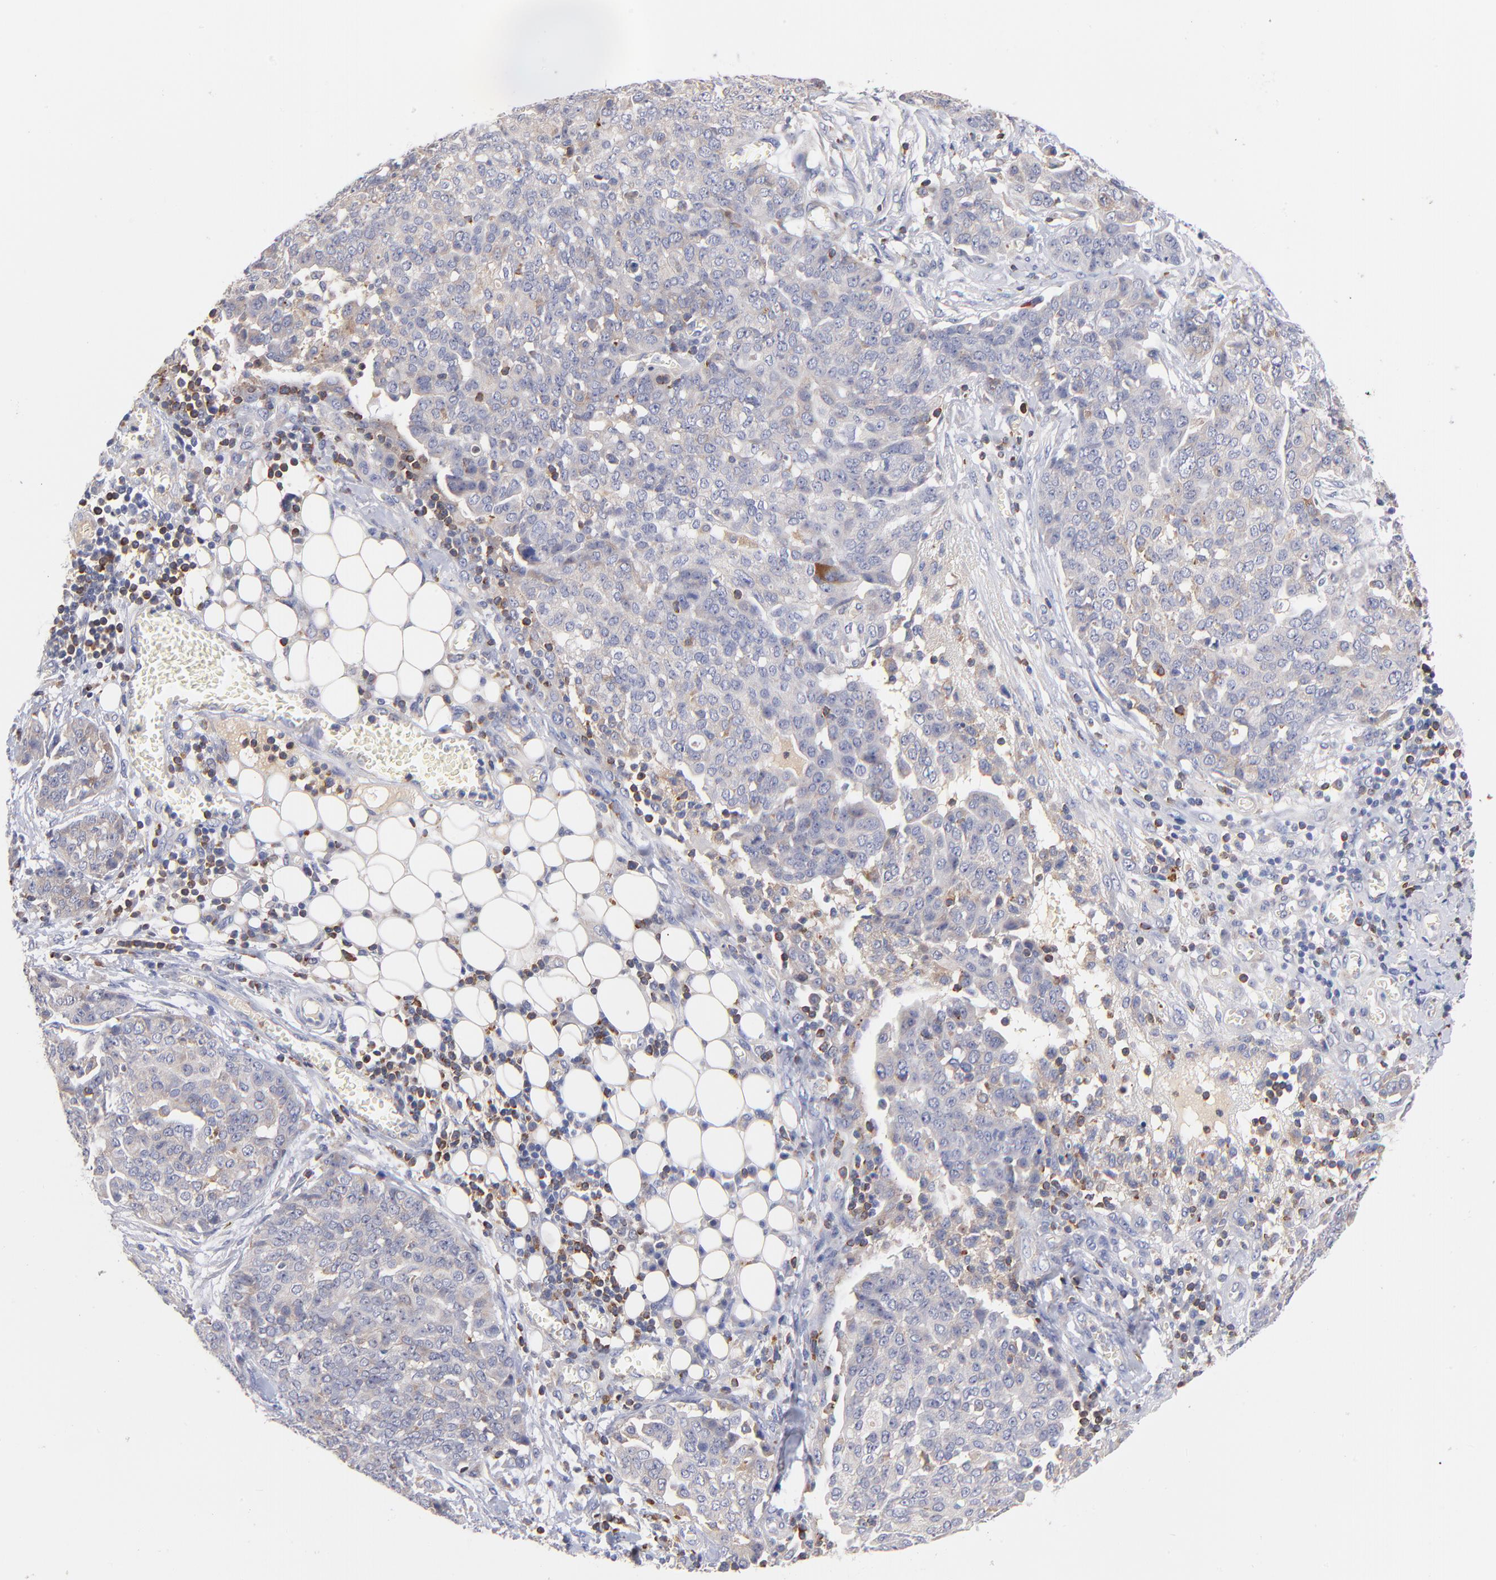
{"staining": {"intensity": "weak", "quantity": "25%-75%", "location": "cytoplasmic/membranous"}, "tissue": "ovarian cancer", "cell_type": "Tumor cells", "image_type": "cancer", "snomed": [{"axis": "morphology", "description": "Cystadenocarcinoma, serous, NOS"}, {"axis": "topography", "description": "Soft tissue"}, {"axis": "topography", "description": "Ovary"}], "caption": "Weak cytoplasmic/membranous positivity is appreciated in about 25%-75% of tumor cells in serous cystadenocarcinoma (ovarian). Ihc stains the protein of interest in brown and the nuclei are stained blue.", "gene": "KREMEN2", "patient": {"sex": "female", "age": 57}}